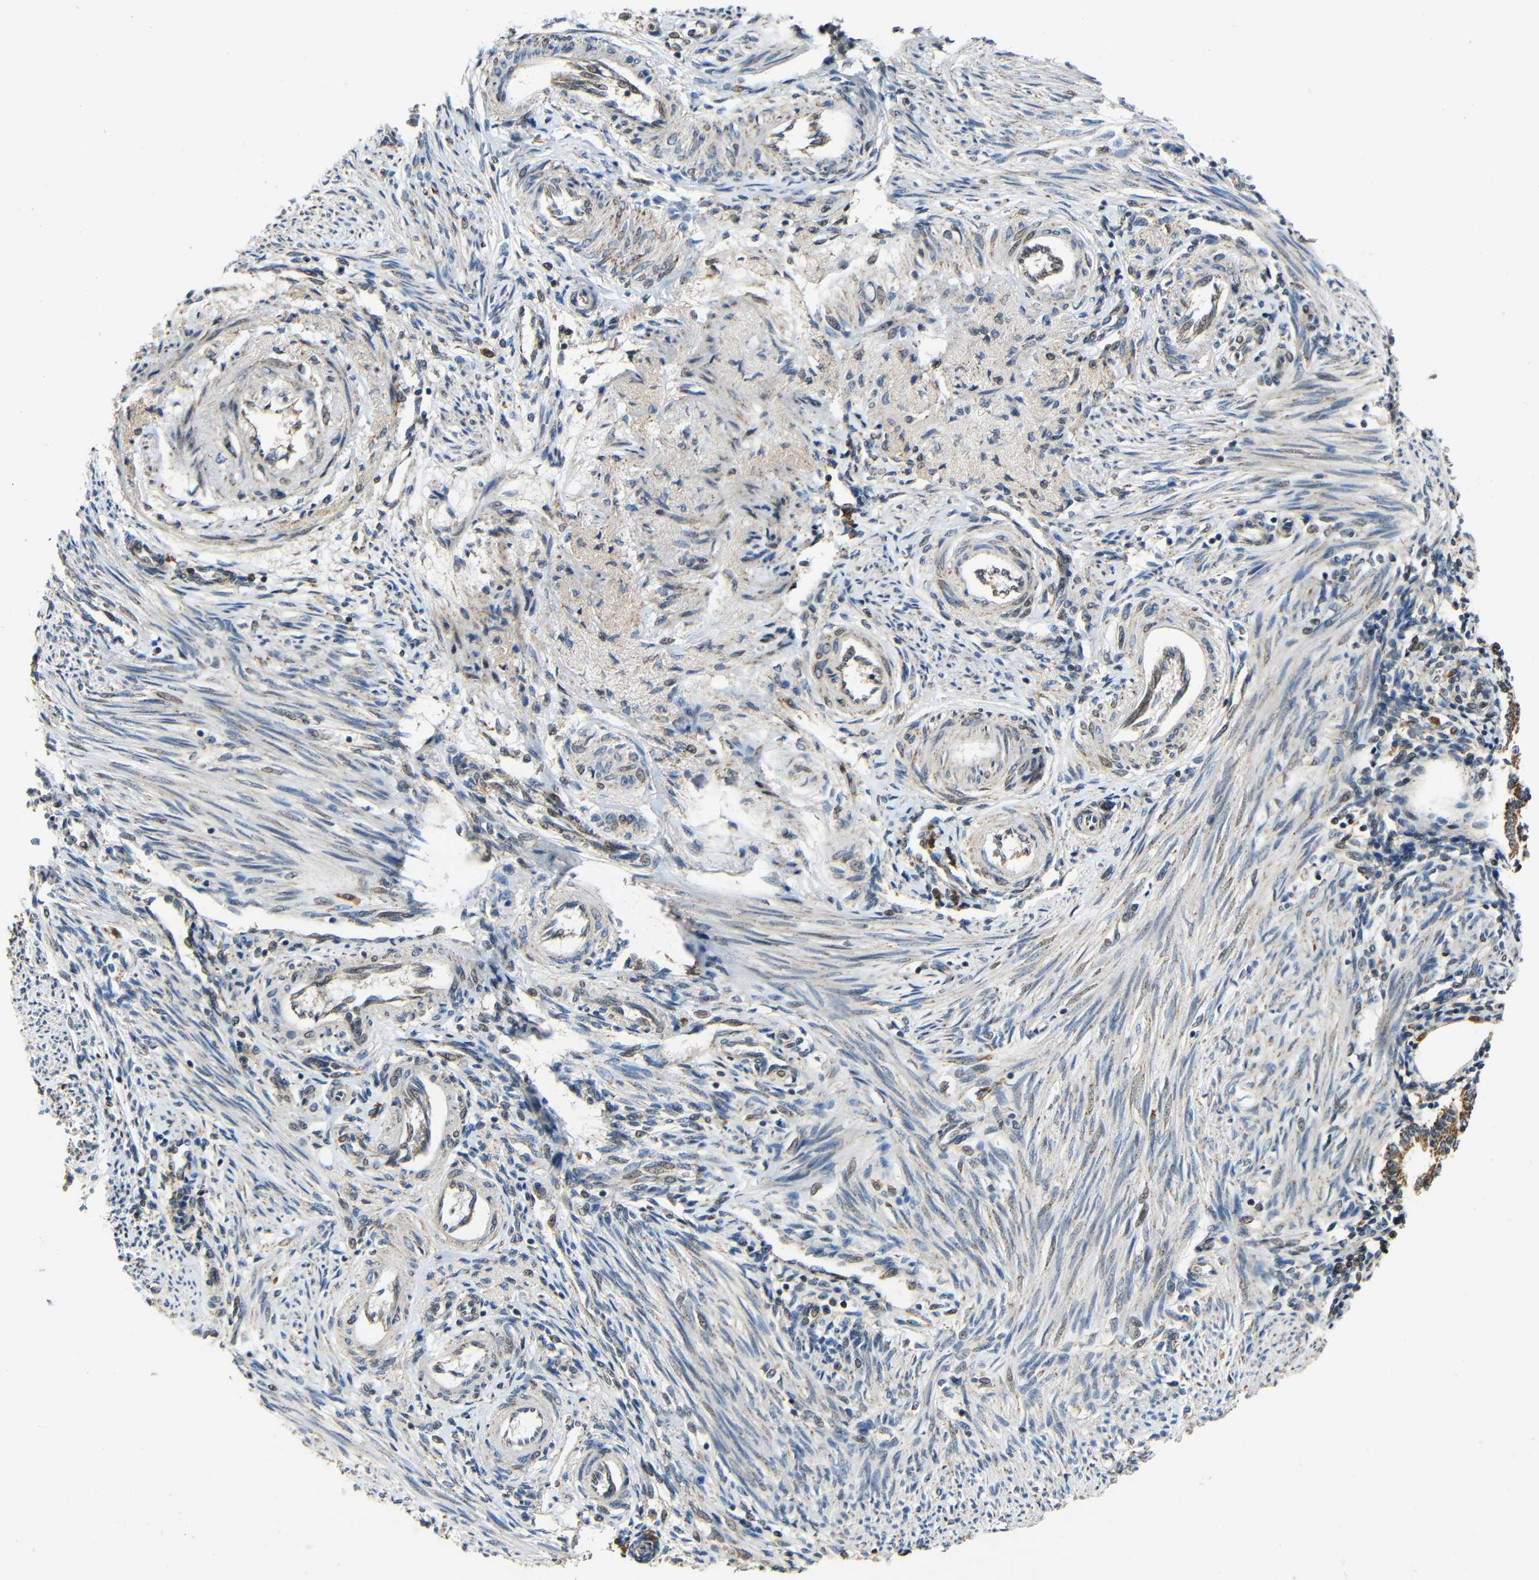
{"staining": {"intensity": "weak", "quantity": "<25%", "location": "cytoplasmic/membranous"}, "tissue": "endometrium", "cell_type": "Cells in endometrial stroma", "image_type": "normal", "snomed": [{"axis": "morphology", "description": "Normal tissue, NOS"}, {"axis": "topography", "description": "Endometrium"}], "caption": "An immunohistochemistry (IHC) image of benign endometrium is shown. There is no staining in cells in endometrial stroma of endometrium. (DAB immunohistochemistry (IHC), high magnification).", "gene": "KAZALD1", "patient": {"sex": "female", "age": 42}}